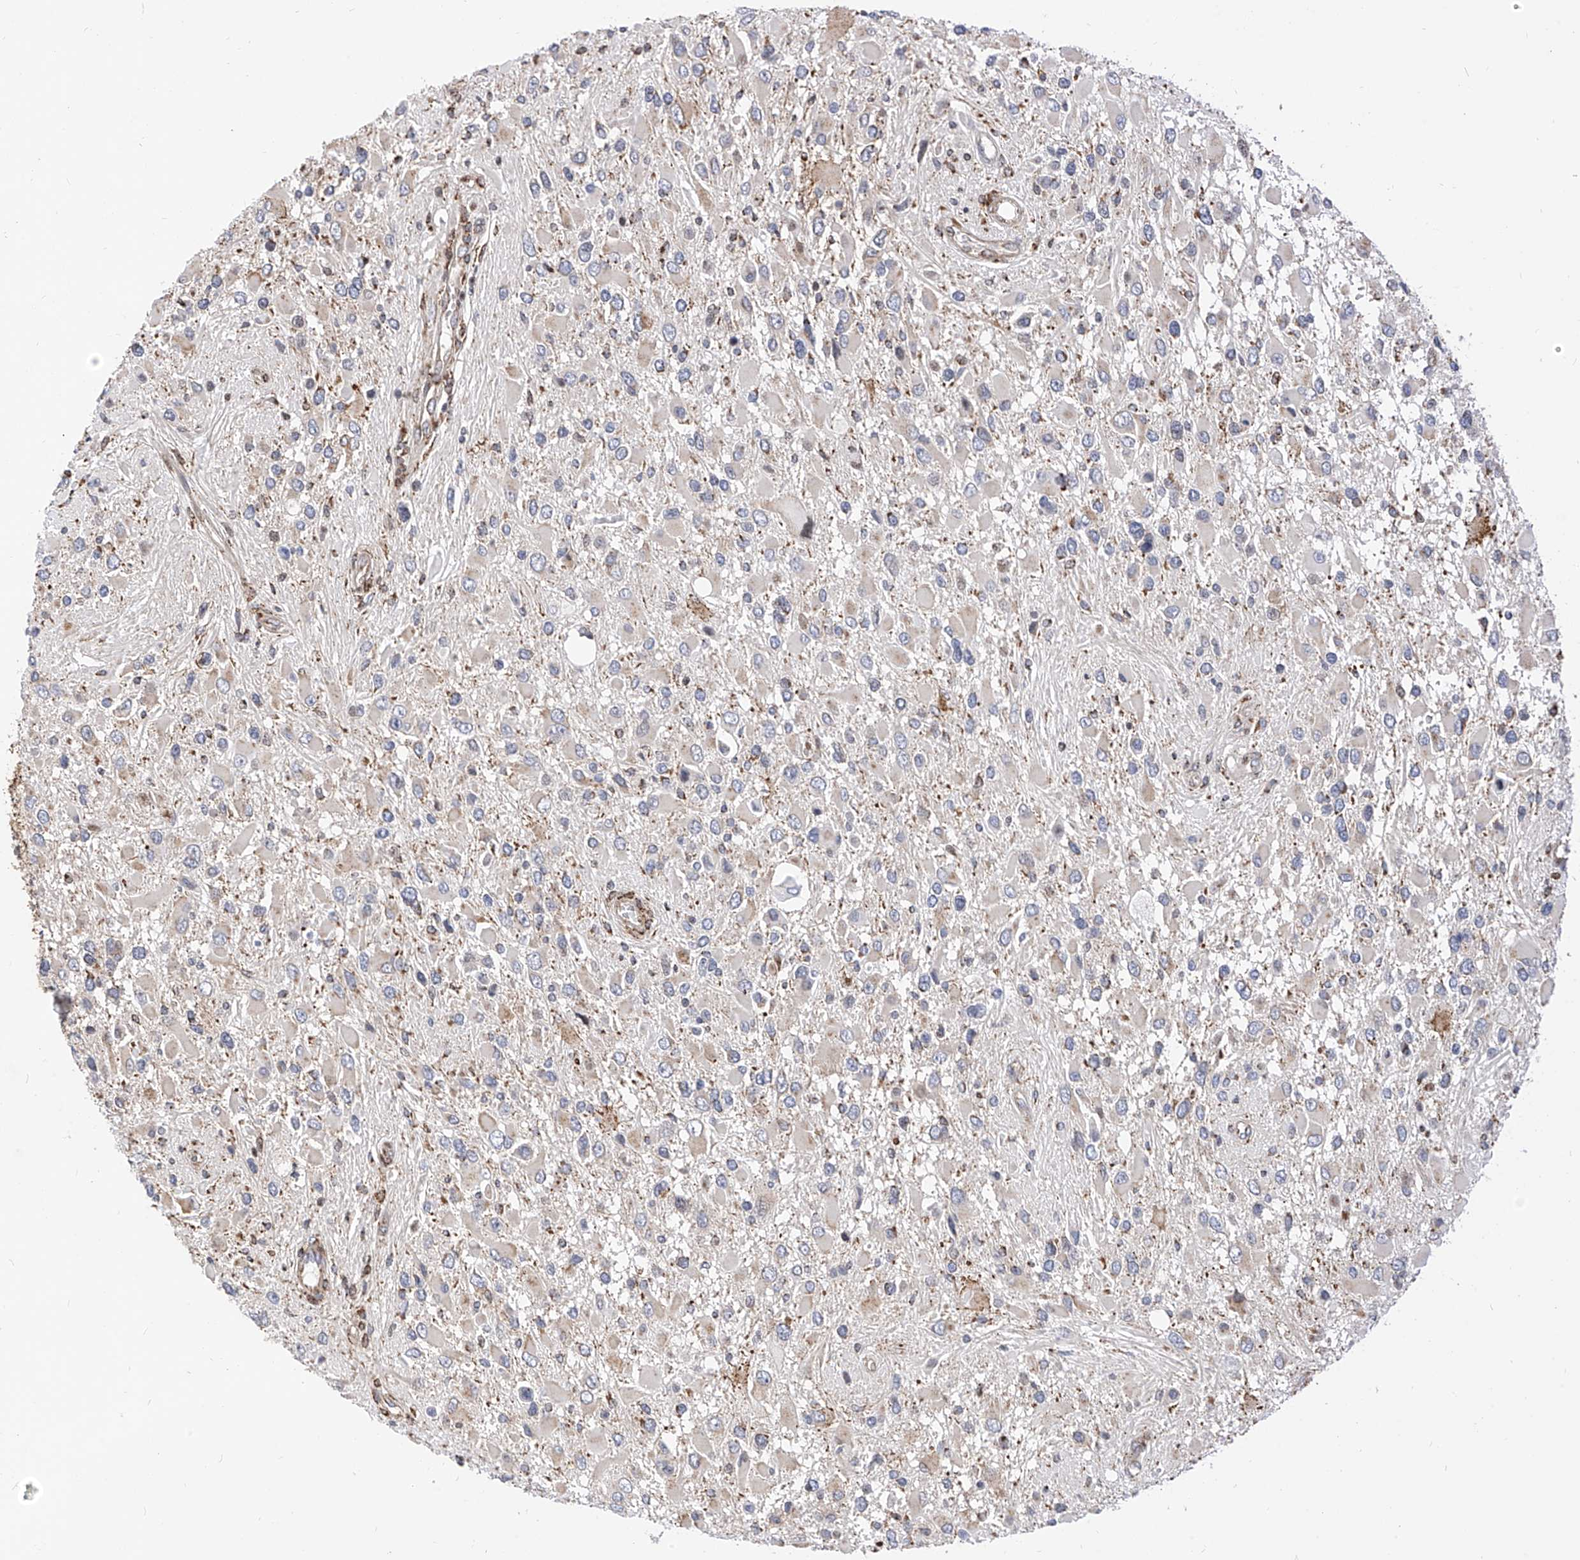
{"staining": {"intensity": "negative", "quantity": "none", "location": "none"}, "tissue": "glioma", "cell_type": "Tumor cells", "image_type": "cancer", "snomed": [{"axis": "morphology", "description": "Glioma, malignant, High grade"}, {"axis": "topography", "description": "Brain"}], "caption": "High power microscopy photomicrograph of an immunohistochemistry (IHC) image of malignant high-grade glioma, revealing no significant positivity in tumor cells.", "gene": "TTLL8", "patient": {"sex": "male", "age": 53}}